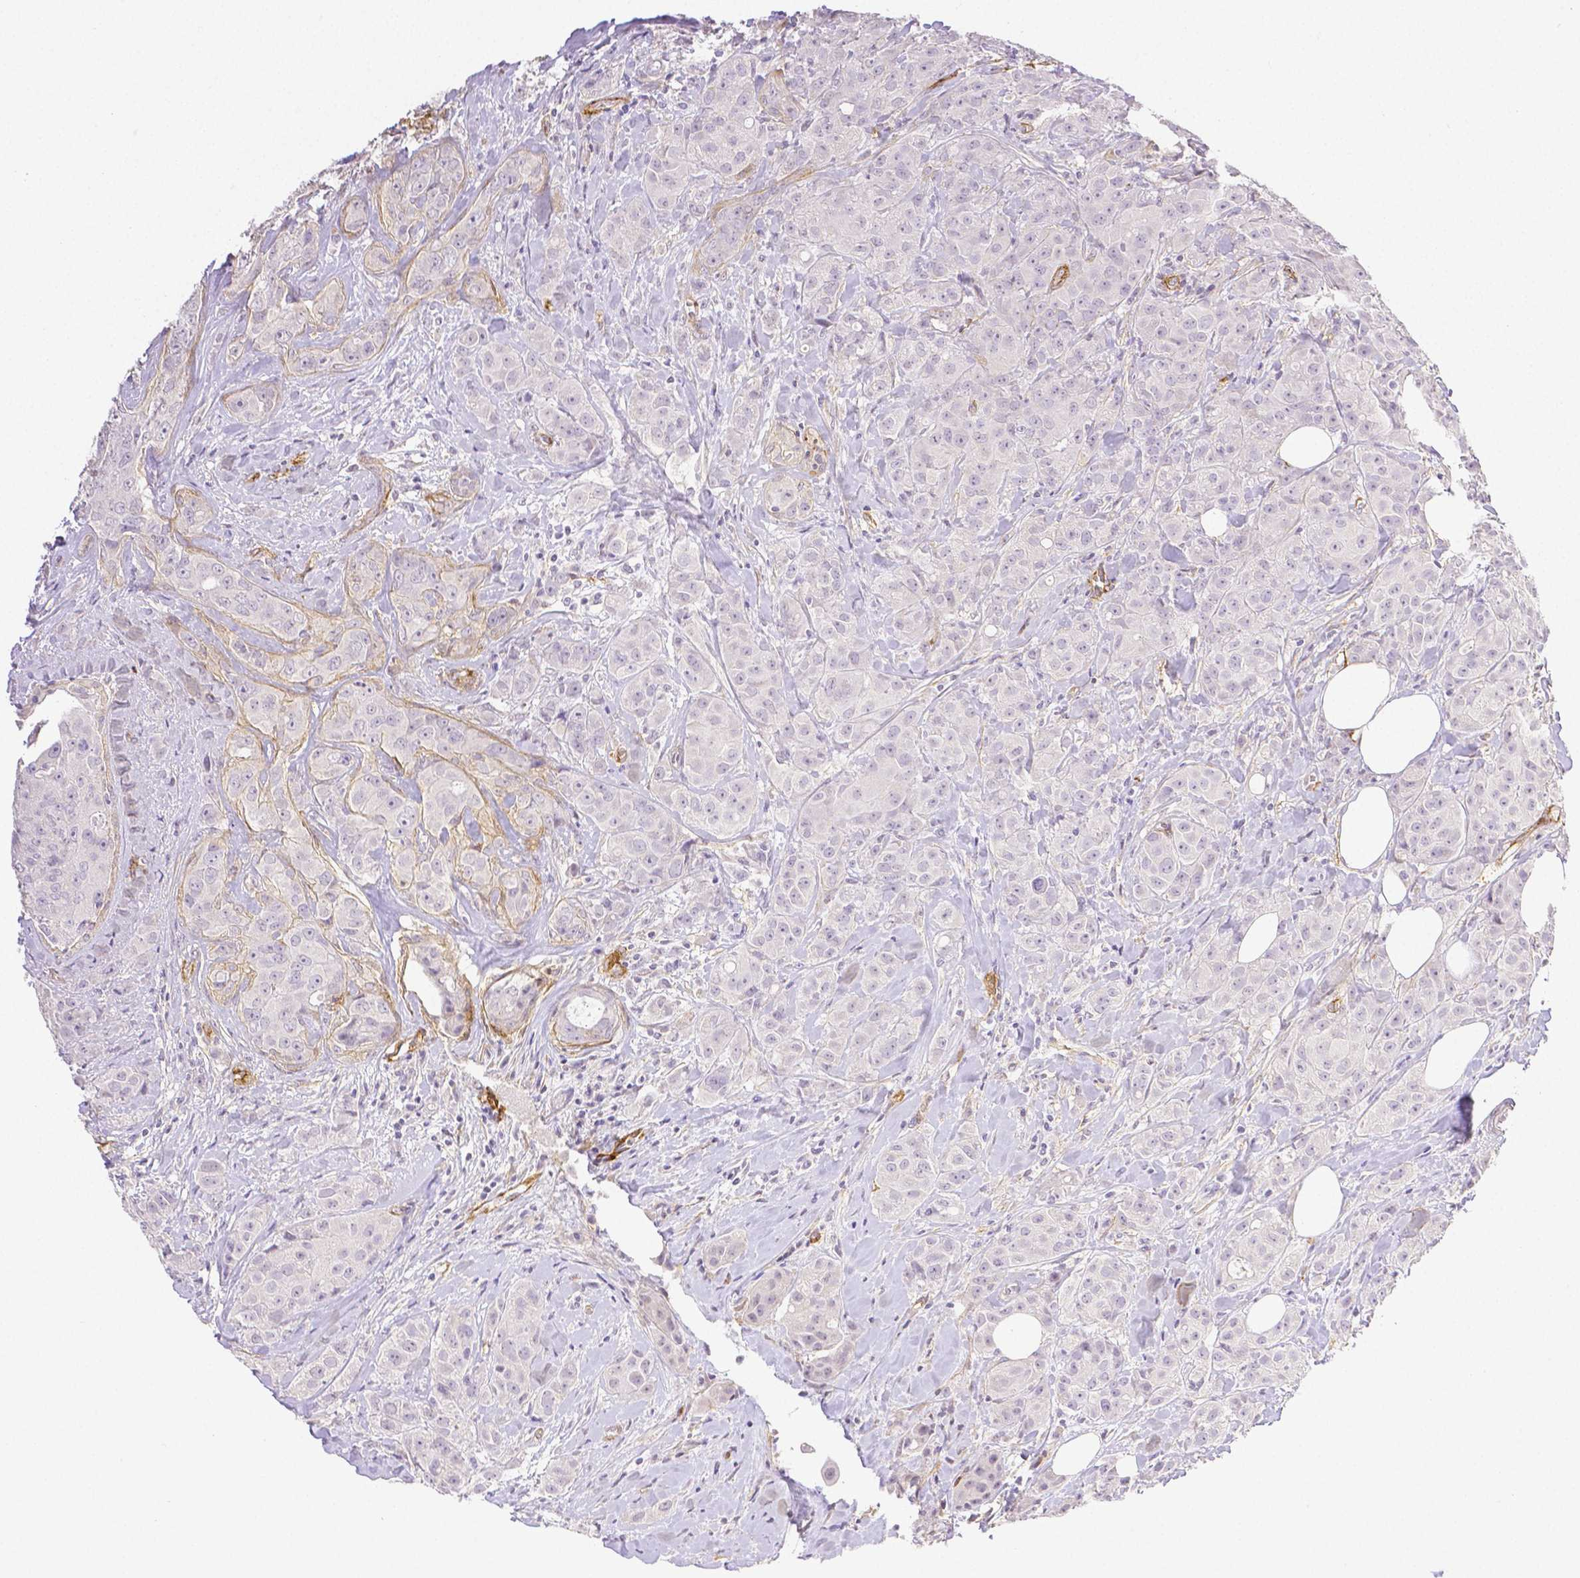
{"staining": {"intensity": "negative", "quantity": "none", "location": "none"}, "tissue": "breast cancer", "cell_type": "Tumor cells", "image_type": "cancer", "snomed": [{"axis": "morphology", "description": "Duct carcinoma"}, {"axis": "topography", "description": "Breast"}], "caption": "The immunohistochemistry photomicrograph has no significant positivity in tumor cells of invasive ductal carcinoma (breast) tissue.", "gene": "THY1", "patient": {"sex": "female", "age": 43}}